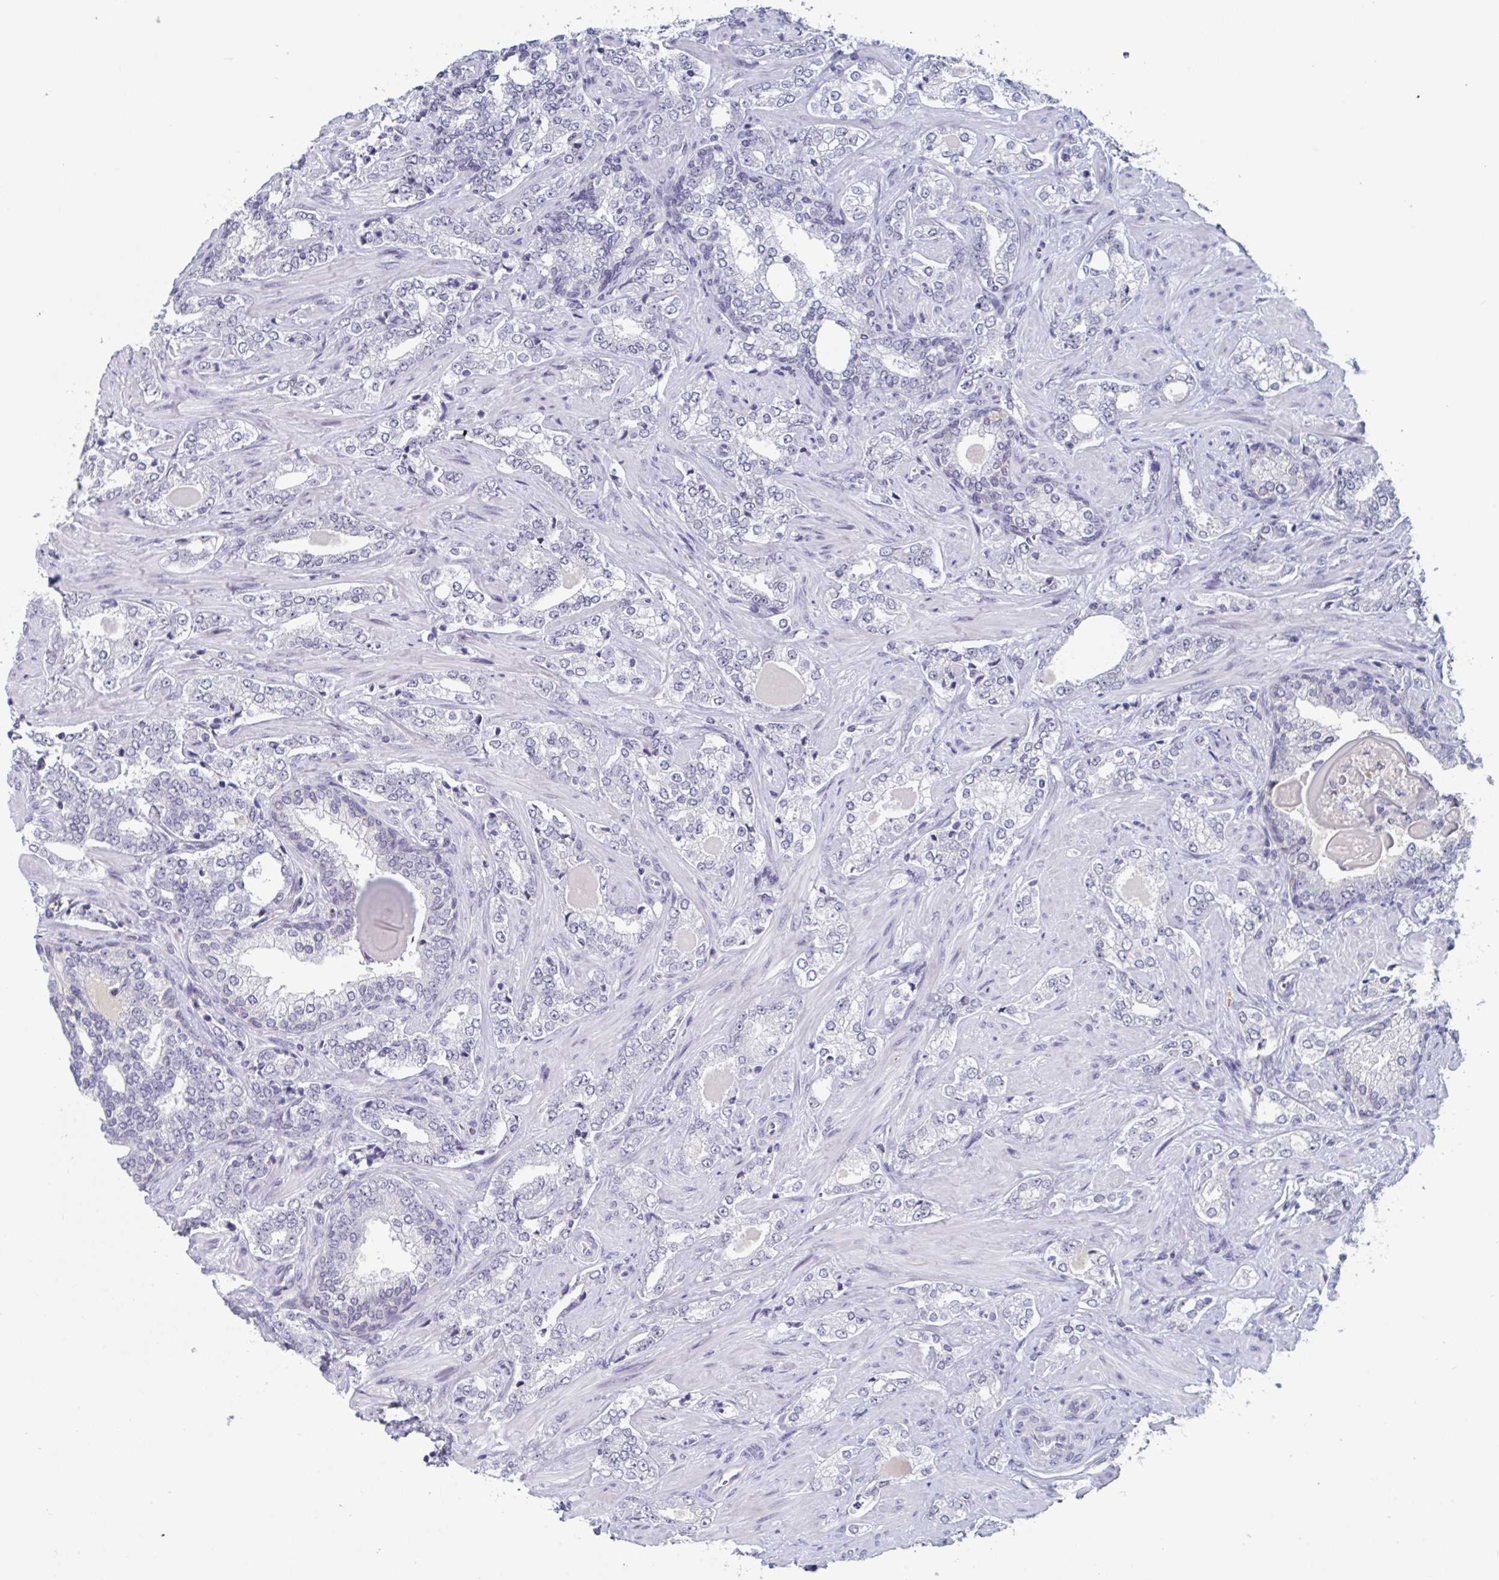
{"staining": {"intensity": "negative", "quantity": "none", "location": "none"}, "tissue": "prostate cancer", "cell_type": "Tumor cells", "image_type": "cancer", "snomed": [{"axis": "morphology", "description": "Adenocarcinoma, High grade"}, {"axis": "topography", "description": "Prostate"}], "caption": "Immunohistochemical staining of human prostate cancer (high-grade adenocarcinoma) shows no significant expression in tumor cells.", "gene": "KDM4D", "patient": {"sex": "male", "age": 60}}